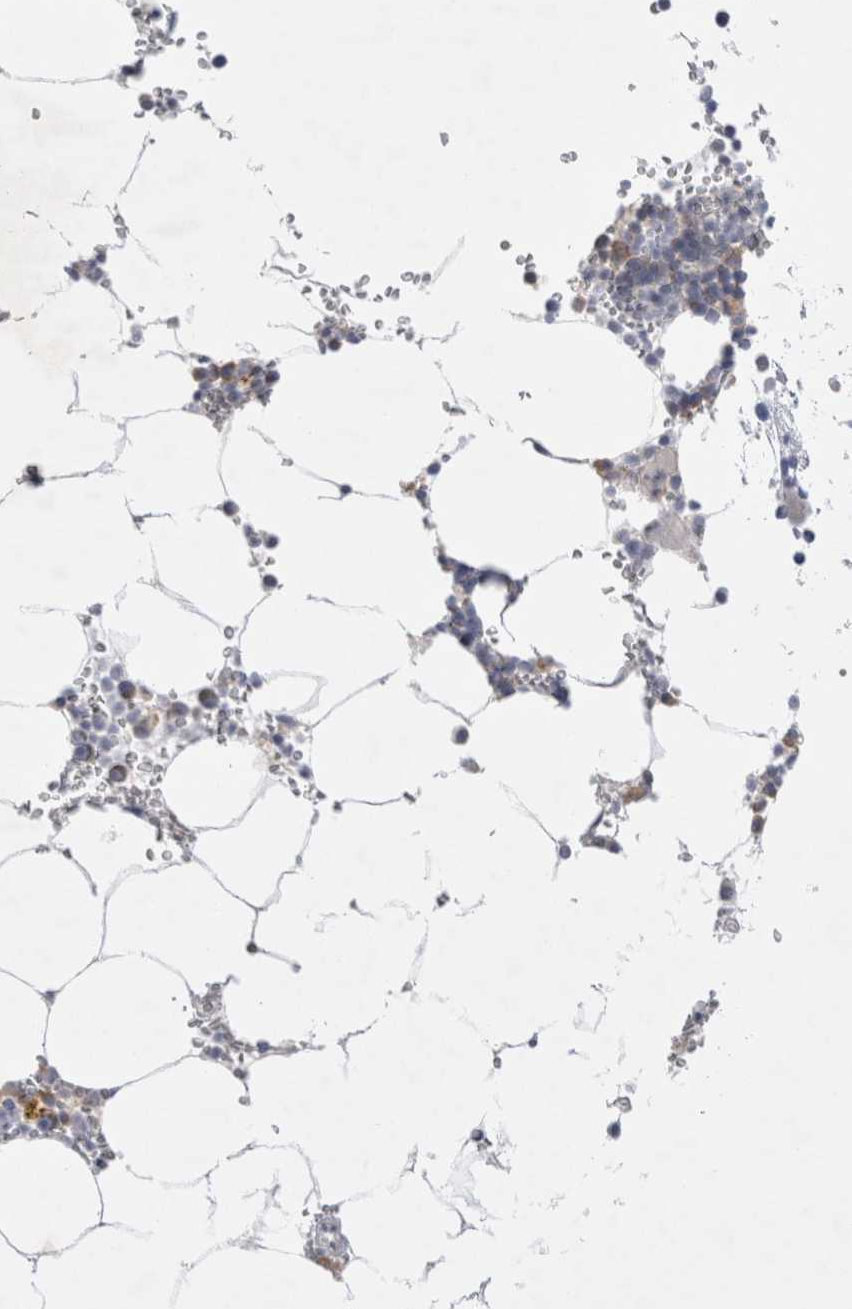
{"staining": {"intensity": "moderate", "quantity": "<25%", "location": "cytoplasmic/membranous"}, "tissue": "bone marrow", "cell_type": "Hematopoietic cells", "image_type": "normal", "snomed": [{"axis": "morphology", "description": "Normal tissue, NOS"}, {"axis": "topography", "description": "Bone marrow"}], "caption": "The photomicrograph exhibits a brown stain indicating the presence of a protein in the cytoplasmic/membranous of hematopoietic cells in bone marrow.", "gene": "RBM12B", "patient": {"sex": "male", "age": 70}}